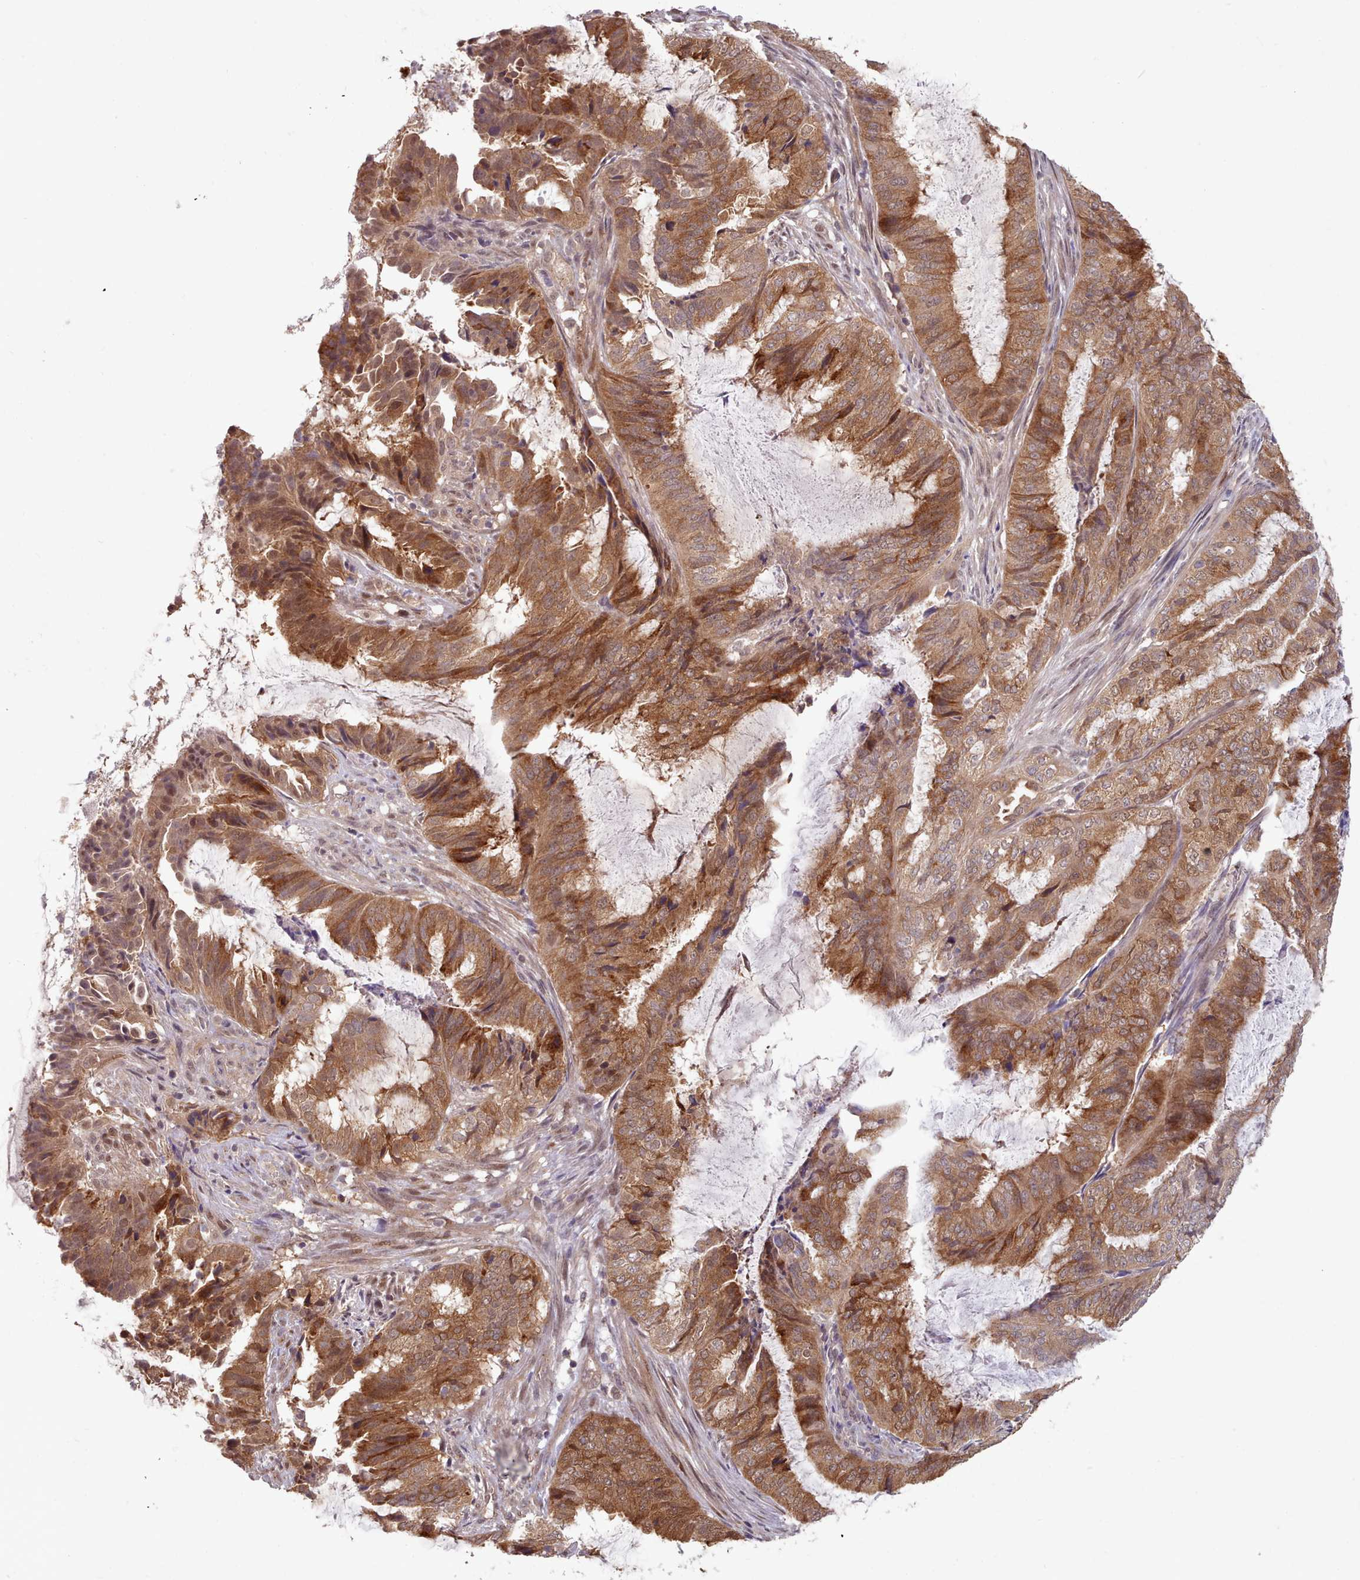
{"staining": {"intensity": "moderate", "quantity": ">75%", "location": "cytoplasmic/membranous"}, "tissue": "endometrial cancer", "cell_type": "Tumor cells", "image_type": "cancer", "snomed": [{"axis": "morphology", "description": "Adenocarcinoma, NOS"}, {"axis": "topography", "description": "Endometrium"}], "caption": "Adenocarcinoma (endometrial) stained for a protein exhibits moderate cytoplasmic/membranous positivity in tumor cells. The staining was performed using DAB to visualize the protein expression in brown, while the nuclei were stained in blue with hematoxylin (Magnification: 20x).", "gene": "CES3", "patient": {"sex": "female", "age": 51}}